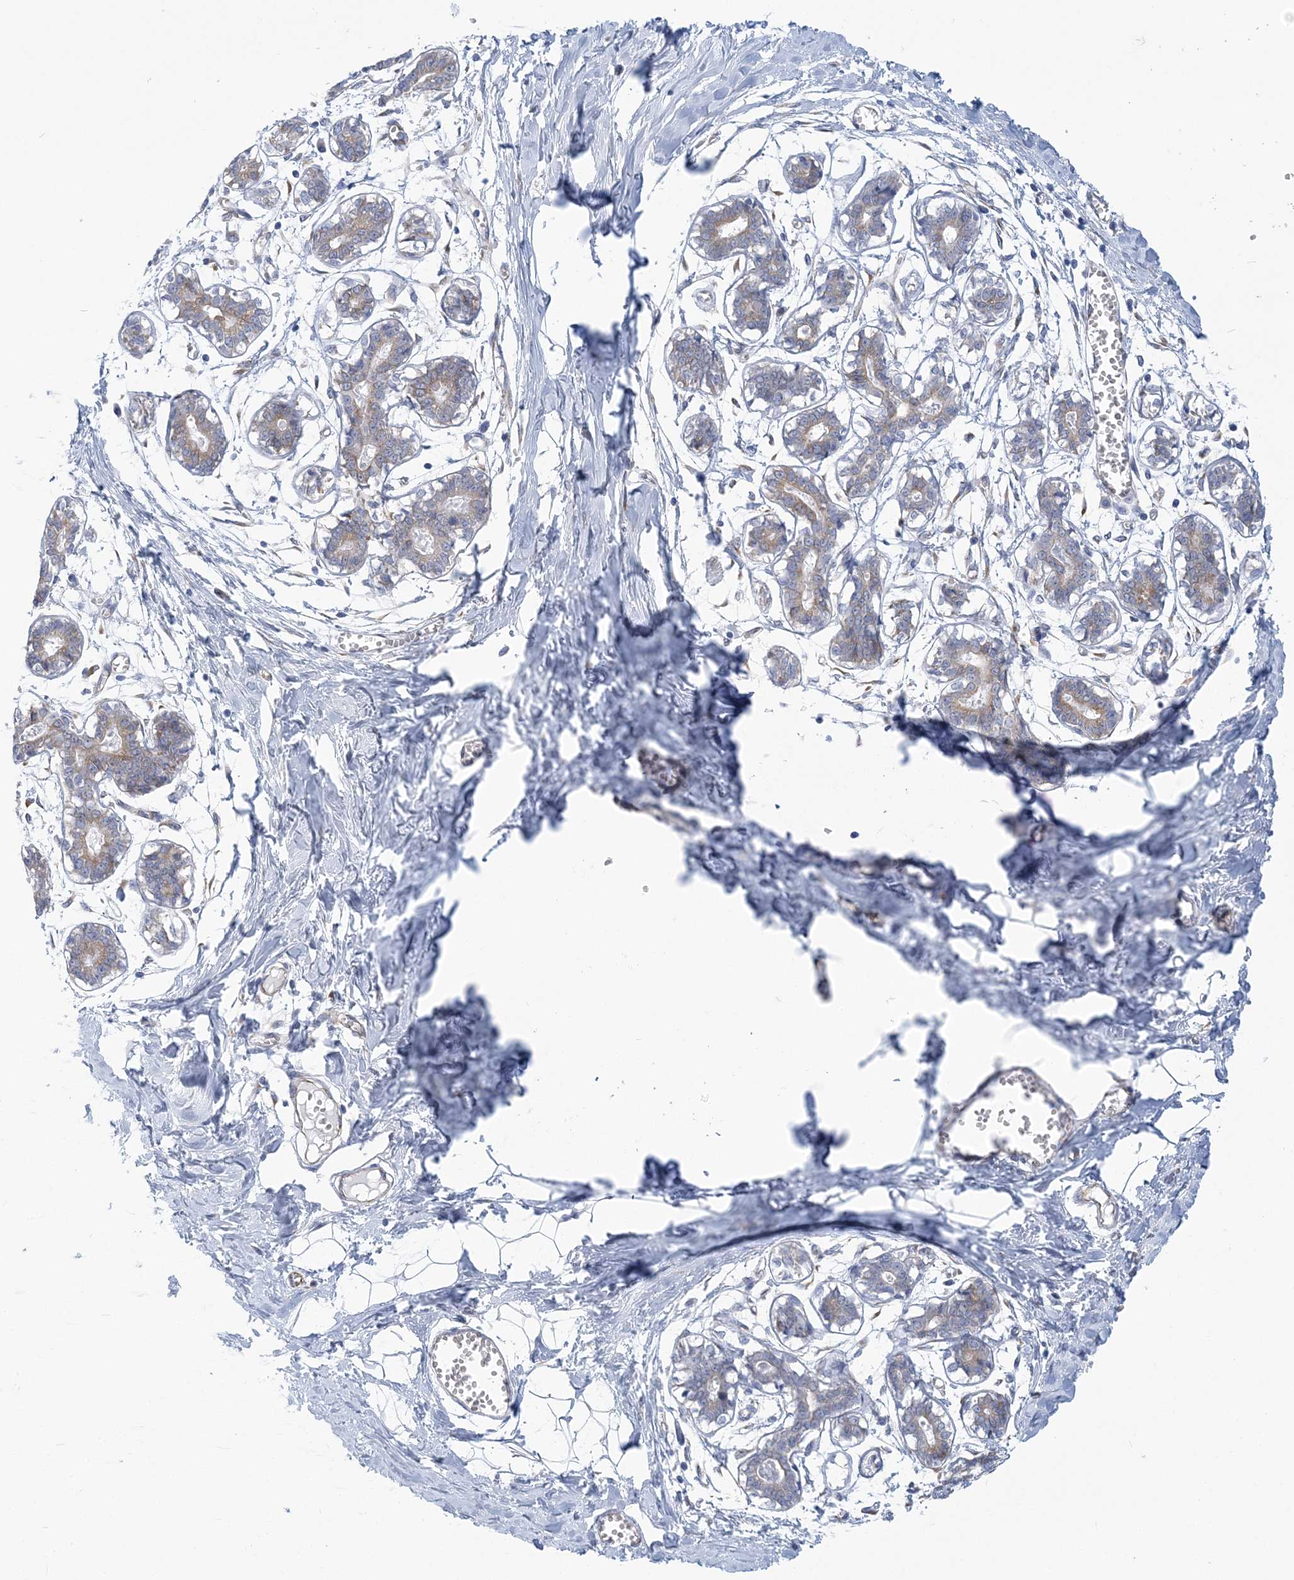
{"staining": {"intensity": "negative", "quantity": "none", "location": "none"}, "tissue": "breast", "cell_type": "Adipocytes", "image_type": "normal", "snomed": [{"axis": "morphology", "description": "Normal tissue, NOS"}, {"axis": "topography", "description": "Breast"}], "caption": "This is an IHC image of normal breast. There is no expression in adipocytes.", "gene": "PLEKHG4B", "patient": {"sex": "female", "age": 27}}